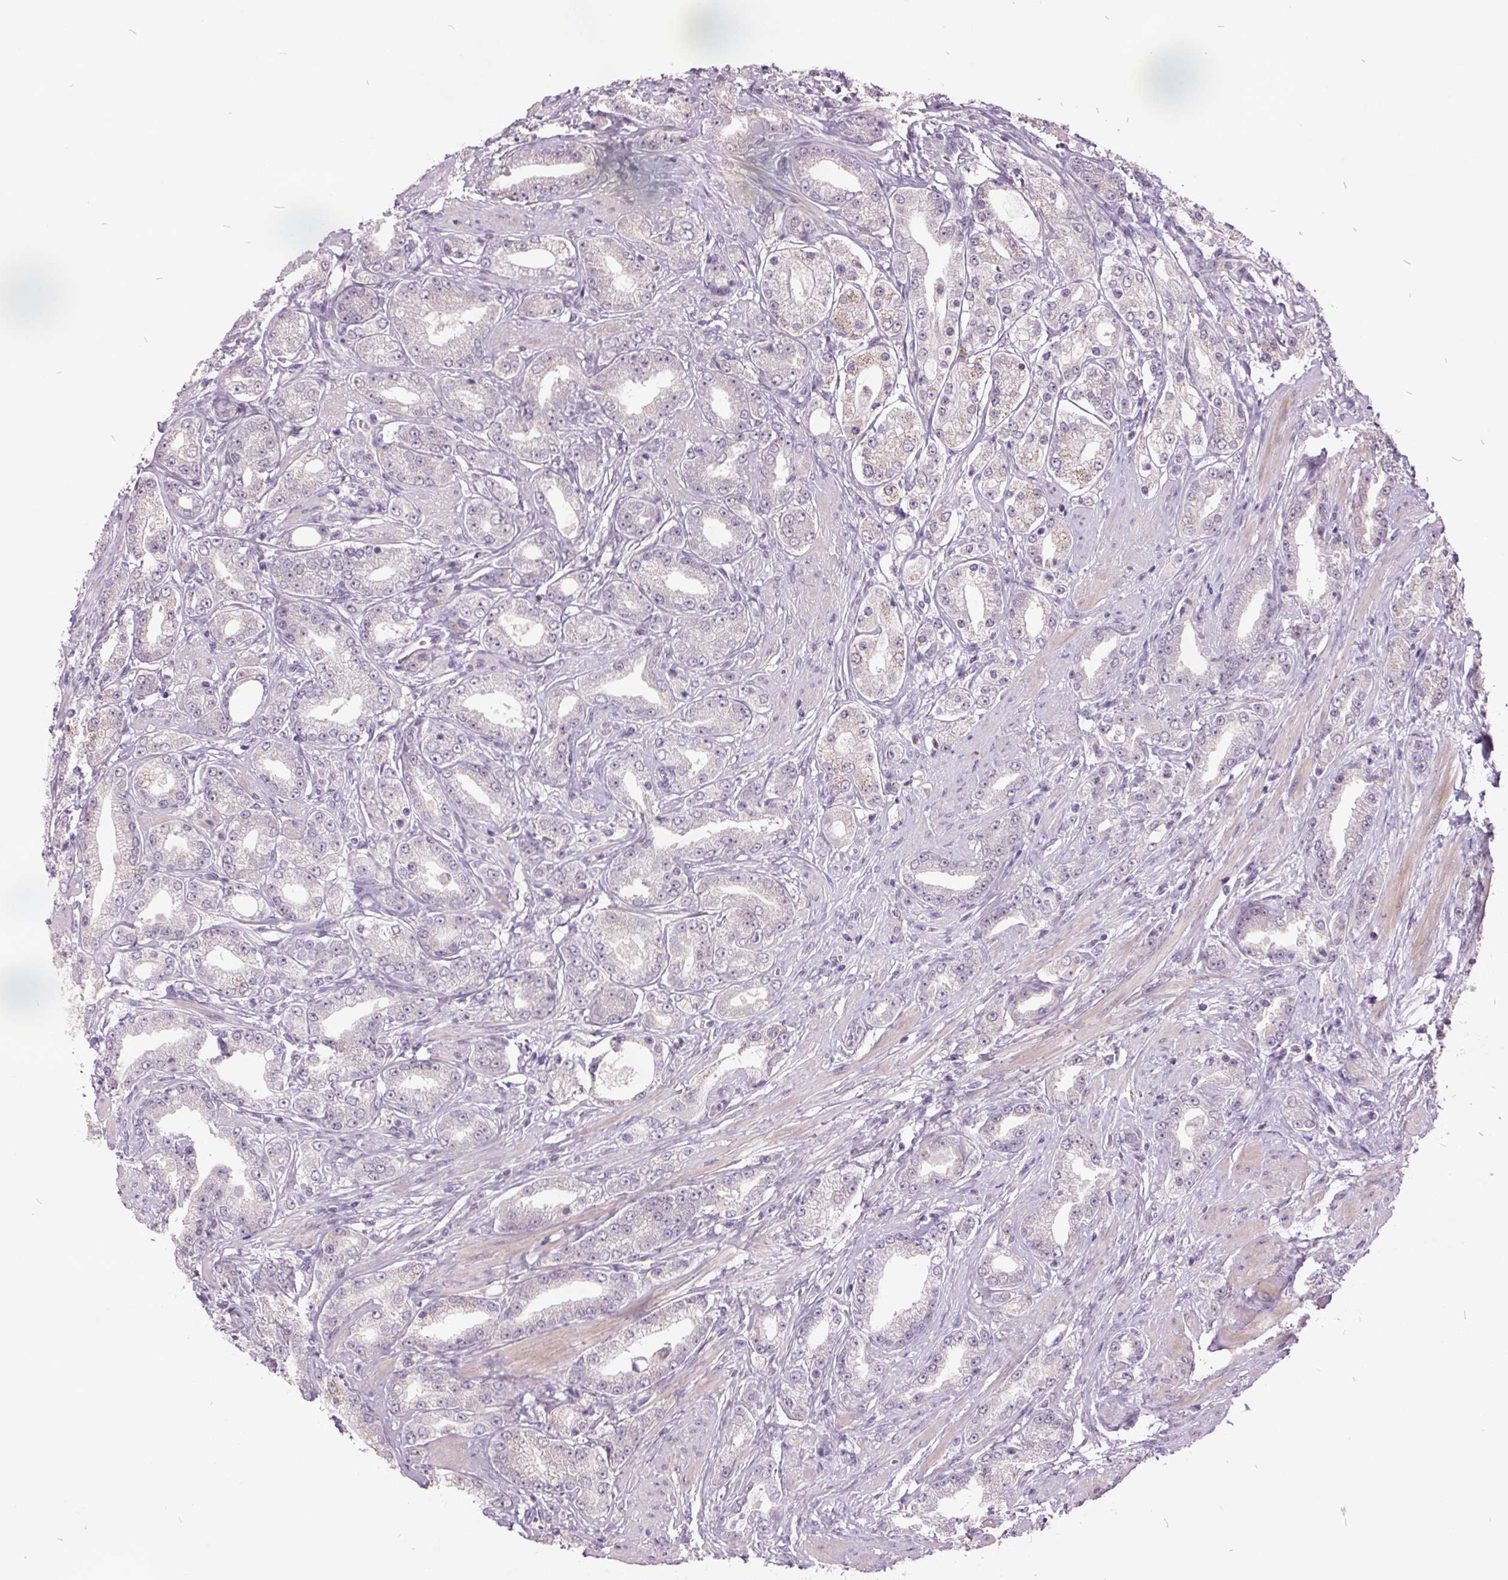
{"staining": {"intensity": "negative", "quantity": "none", "location": "none"}, "tissue": "prostate cancer", "cell_type": "Tumor cells", "image_type": "cancer", "snomed": [{"axis": "morphology", "description": "Adenocarcinoma, High grade"}, {"axis": "topography", "description": "Prostate"}], "caption": "Human adenocarcinoma (high-grade) (prostate) stained for a protein using immunohistochemistry displays no staining in tumor cells.", "gene": "C2orf16", "patient": {"sex": "male", "age": 67}}